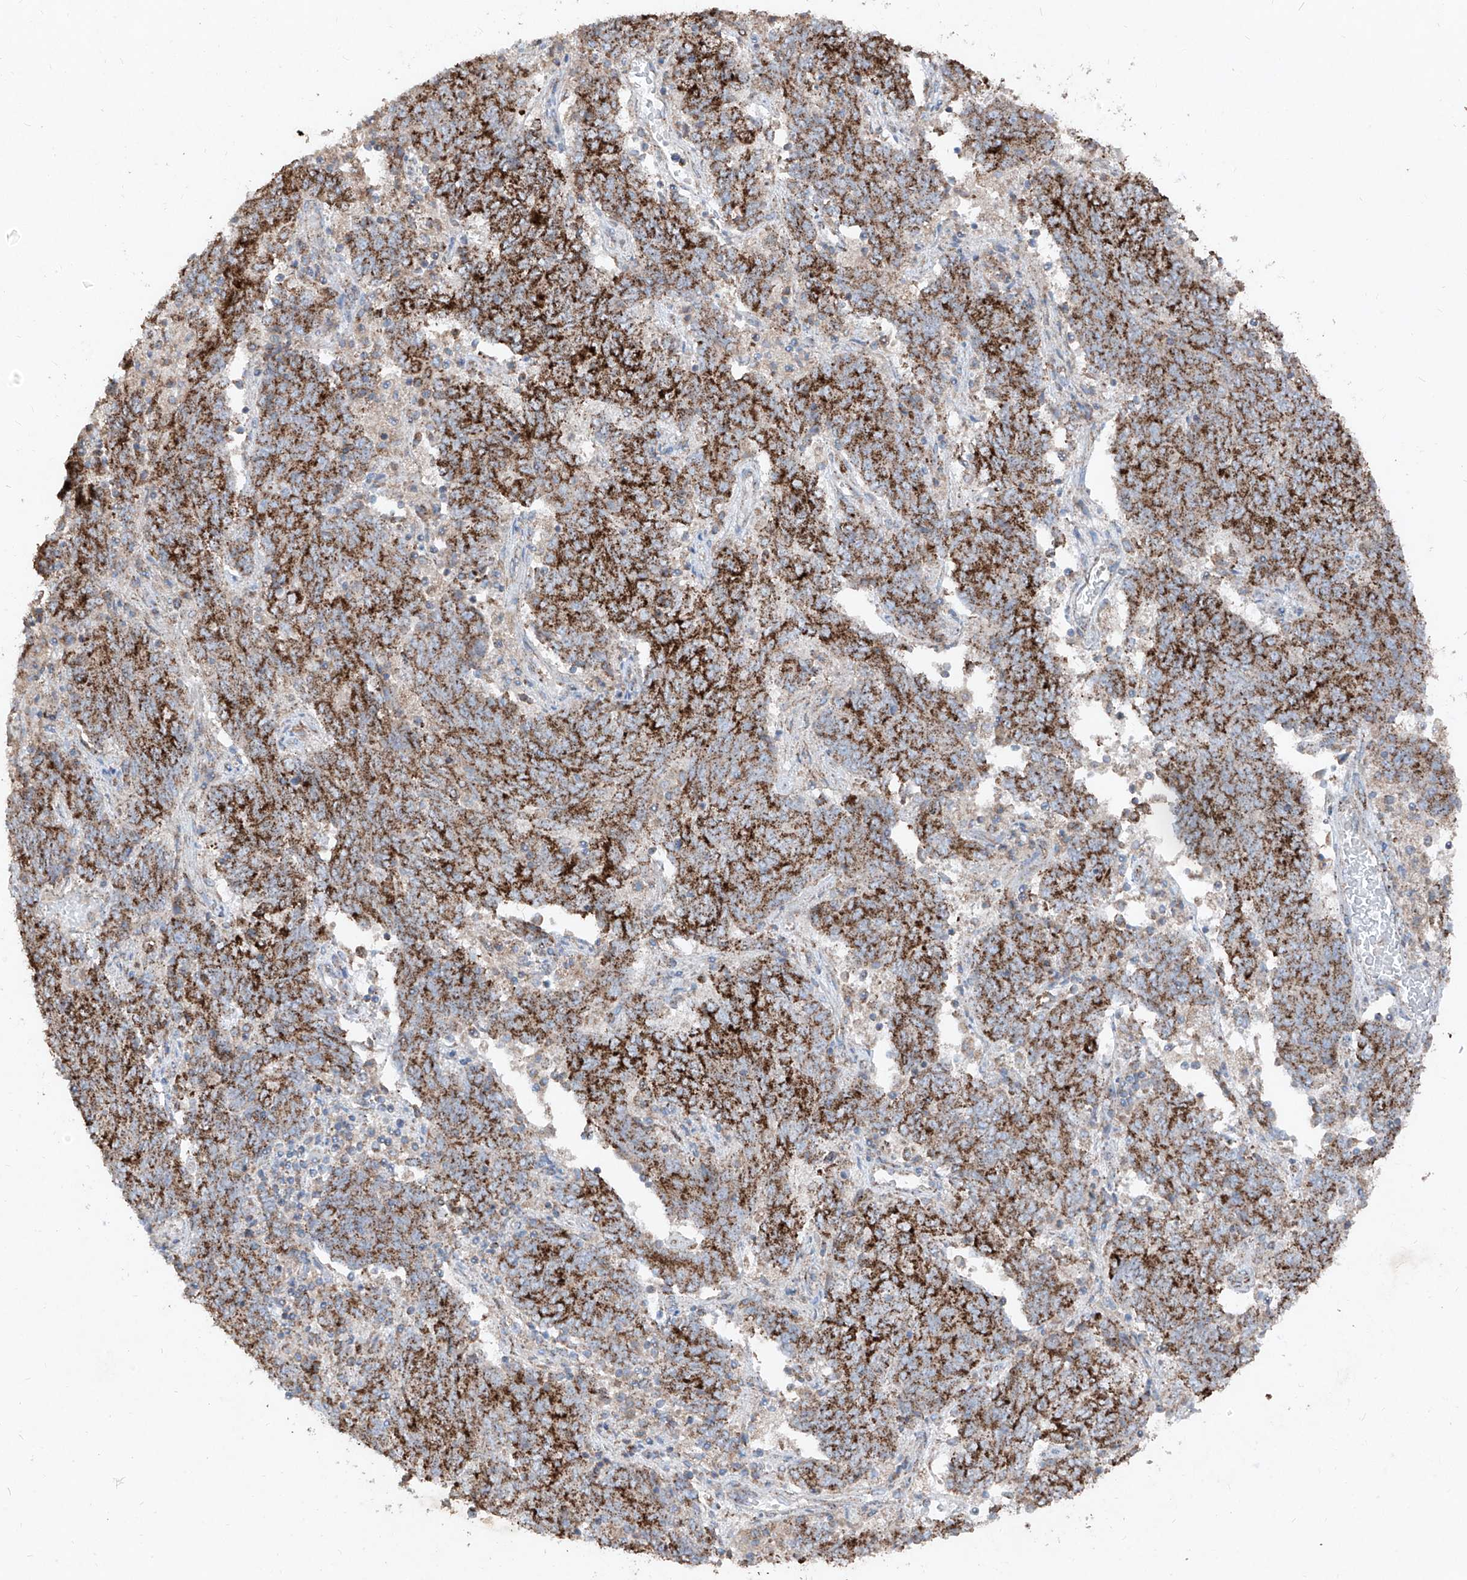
{"staining": {"intensity": "strong", "quantity": ">75%", "location": "cytoplasmic/membranous"}, "tissue": "endometrial cancer", "cell_type": "Tumor cells", "image_type": "cancer", "snomed": [{"axis": "morphology", "description": "Adenocarcinoma, NOS"}, {"axis": "topography", "description": "Endometrium"}], "caption": "An immunohistochemistry (IHC) image of tumor tissue is shown. Protein staining in brown highlights strong cytoplasmic/membranous positivity in endometrial adenocarcinoma within tumor cells.", "gene": "ABCD3", "patient": {"sex": "female", "age": 80}}